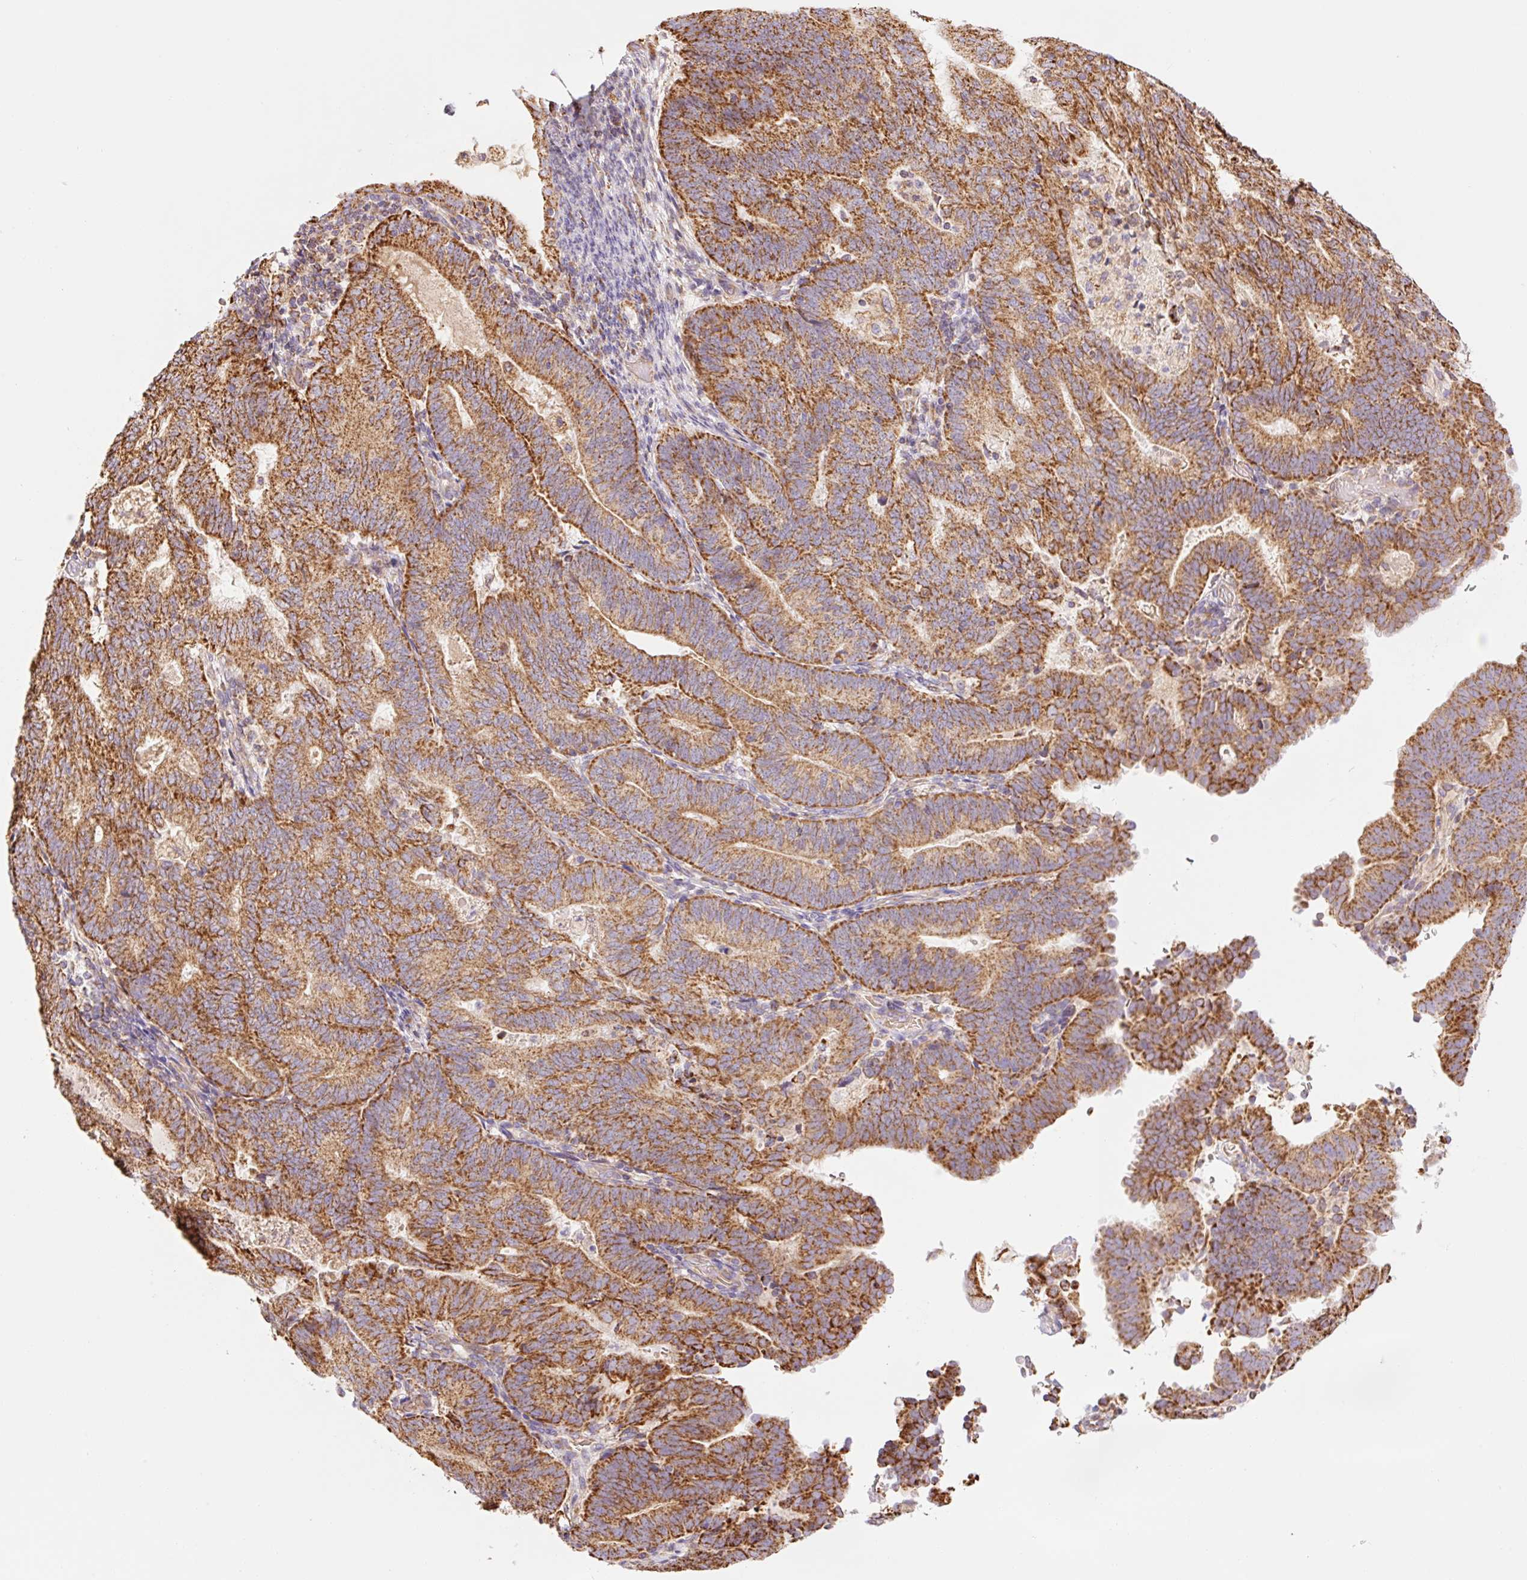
{"staining": {"intensity": "strong", "quantity": ">75%", "location": "cytoplasmic/membranous"}, "tissue": "endometrial cancer", "cell_type": "Tumor cells", "image_type": "cancer", "snomed": [{"axis": "morphology", "description": "Adenocarcinoma, NOS"}, {"axis": "topography", "description": "Endometrium"}], "caption": "DAB immunohistochemical staining of human endometrial cancer reveals strong cytoplasmic/membranous protein expression in about >75% of tumor cells. The staining was performed using DAB (3,3'-diaminobenzidine) to visualize the protein expression in brown, while the nuclei were stained in blue with hematoxylin (Magnification: 20x).", "gene": "GOSR2", "patient": {"sex": "female", "age": 70}}